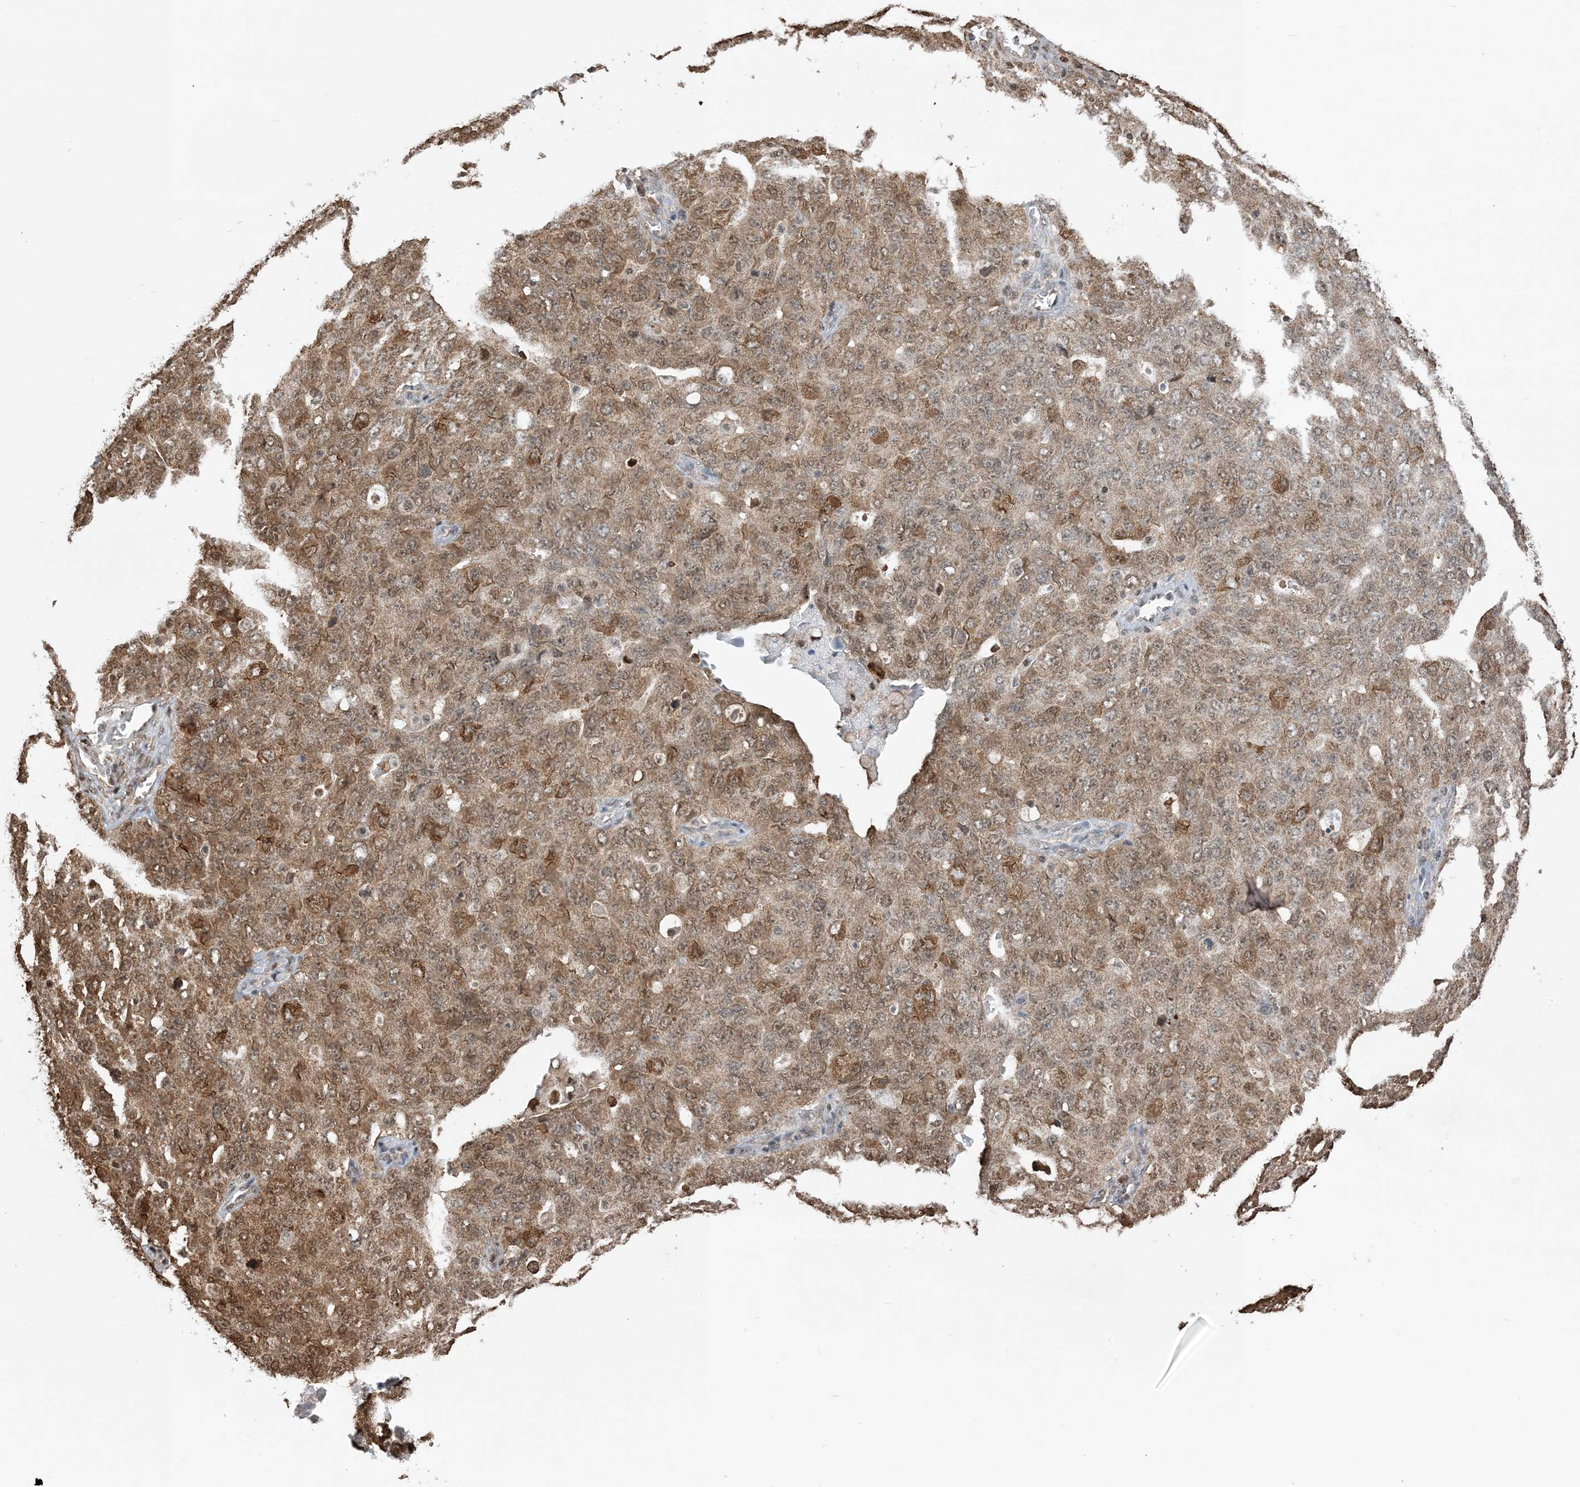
{"staining": {"intensity": "moderate", "quantity": ">75%", "location": "cytoplasmic/membranous,nuclear"}, "tissue": "ovarian cancer", "cell_type": "Tumor cells", "image_type": "cancer", "snomed": [{"axis": "morphology", "description": "Carcinoma, endometroid"}, {"axis": "topography", "description": "Ovary"}], "caption": "Immunohistochemistry (DAB (3,3'-diaminobenzidine)) staining of endometroid carcinoma (ovarian) reveals moderate cytoplasmic/membranous and nuclear protein positivity in about >75% of tumor cells.", "gene": "HSPA1A", "patient": {"sex": "female", "age": 62}}